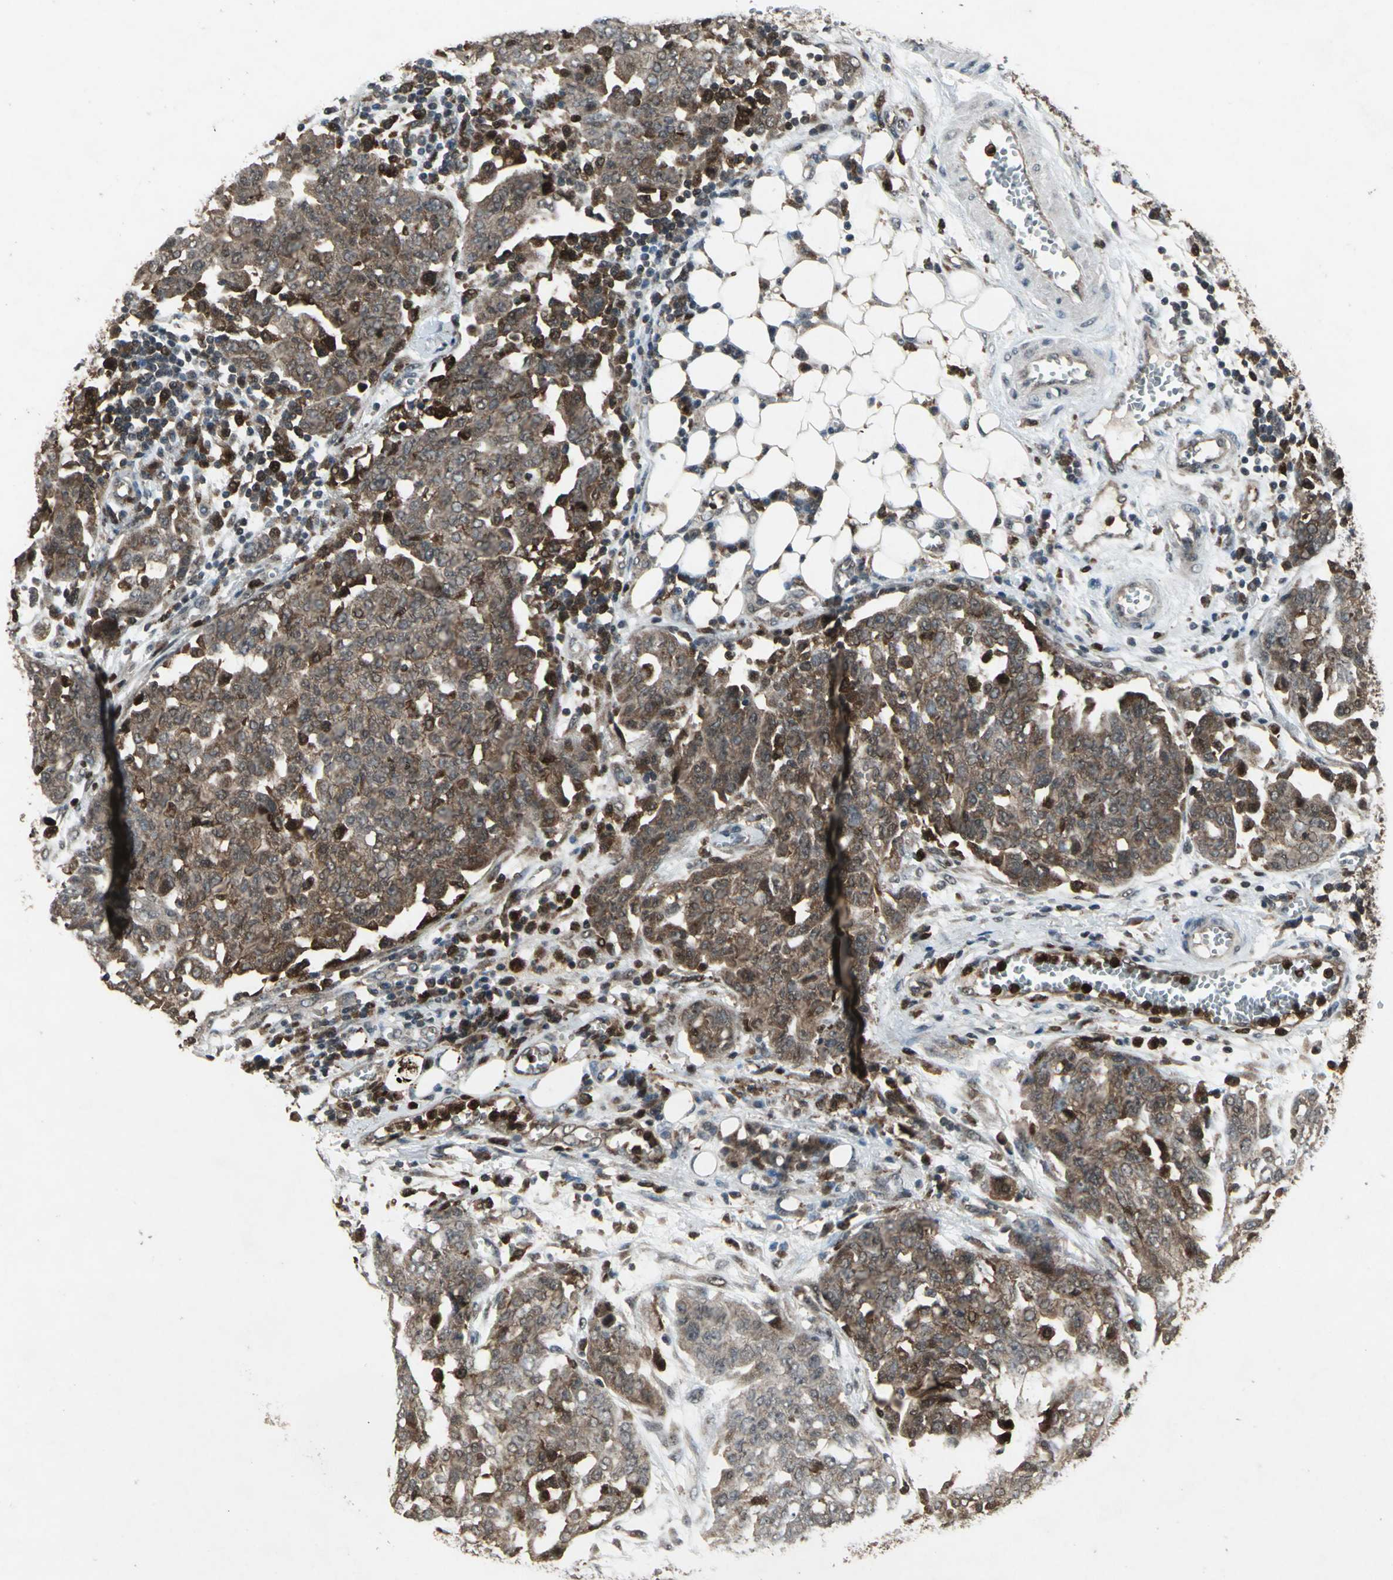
{"staining": {"intensity": "weak", "quantity": ">75%", "location": "cytoplasmic/membranous"}, "tissue": "ovarian cancer", "cell_type": "Tumor cells", "image_type": "cancer", "snomed": [{"axis": "morphology", "description": "Cystadenocarcinoma, serous, NOS"}, {"axis": "topography", "description": "Soft tissue"}, {"axis": "topography", "description": "Ovary"}], "caption": "Immunohistochemical staining of serous cystadenocarcinoma (ovarian) demonstrates low levels of weak cytoplasmic/membranous protein positivity in about >75% of tumor cells.", "gene": "PYCARD", "patient": {"sex": "female", "age": 57}}